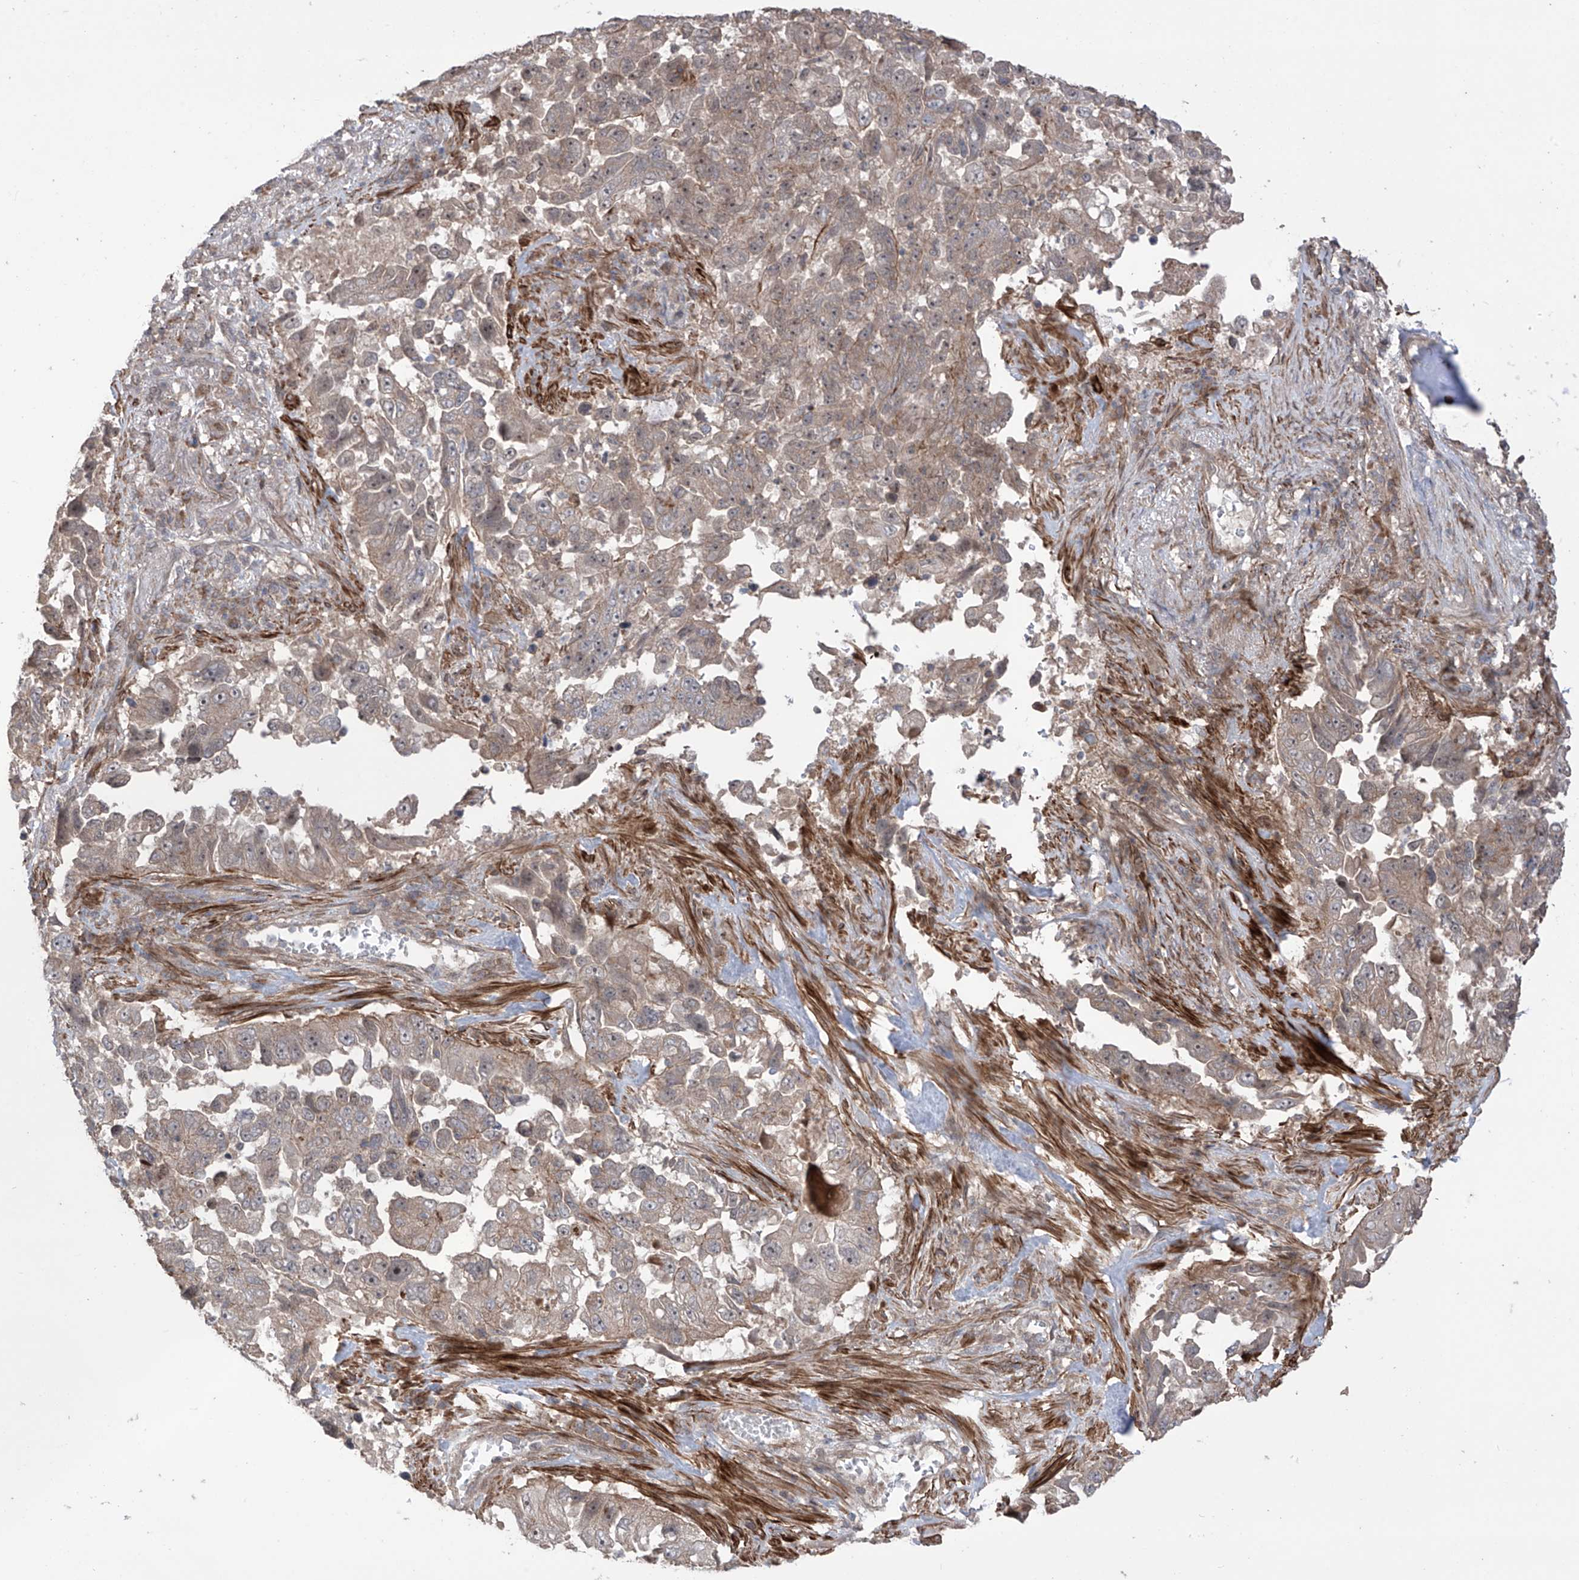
{"staining": {"intensity": "weak", "quantity": ">75%", "location": "cytoplasmic/membranous"}, "tissue": "lung cancer", "cell_type": "Tumor cells", "image_type": "cancer", "snomed": [{"axis": "morphology", "description": "Adenocarcinoma, NOS"}, {"axis": "topography", "description": "Lung"}], "caption": "Protein expression analysis of human adenocarcinoma (lung) reveals weak cytoplasmic/membranous expression in approximately >75% of tumor cells. (brown staining indicates protein expression, while blue staining denotes nuclei).", "gene": "LRRC74A", "patient": {"sex": "female", "age": 51}}